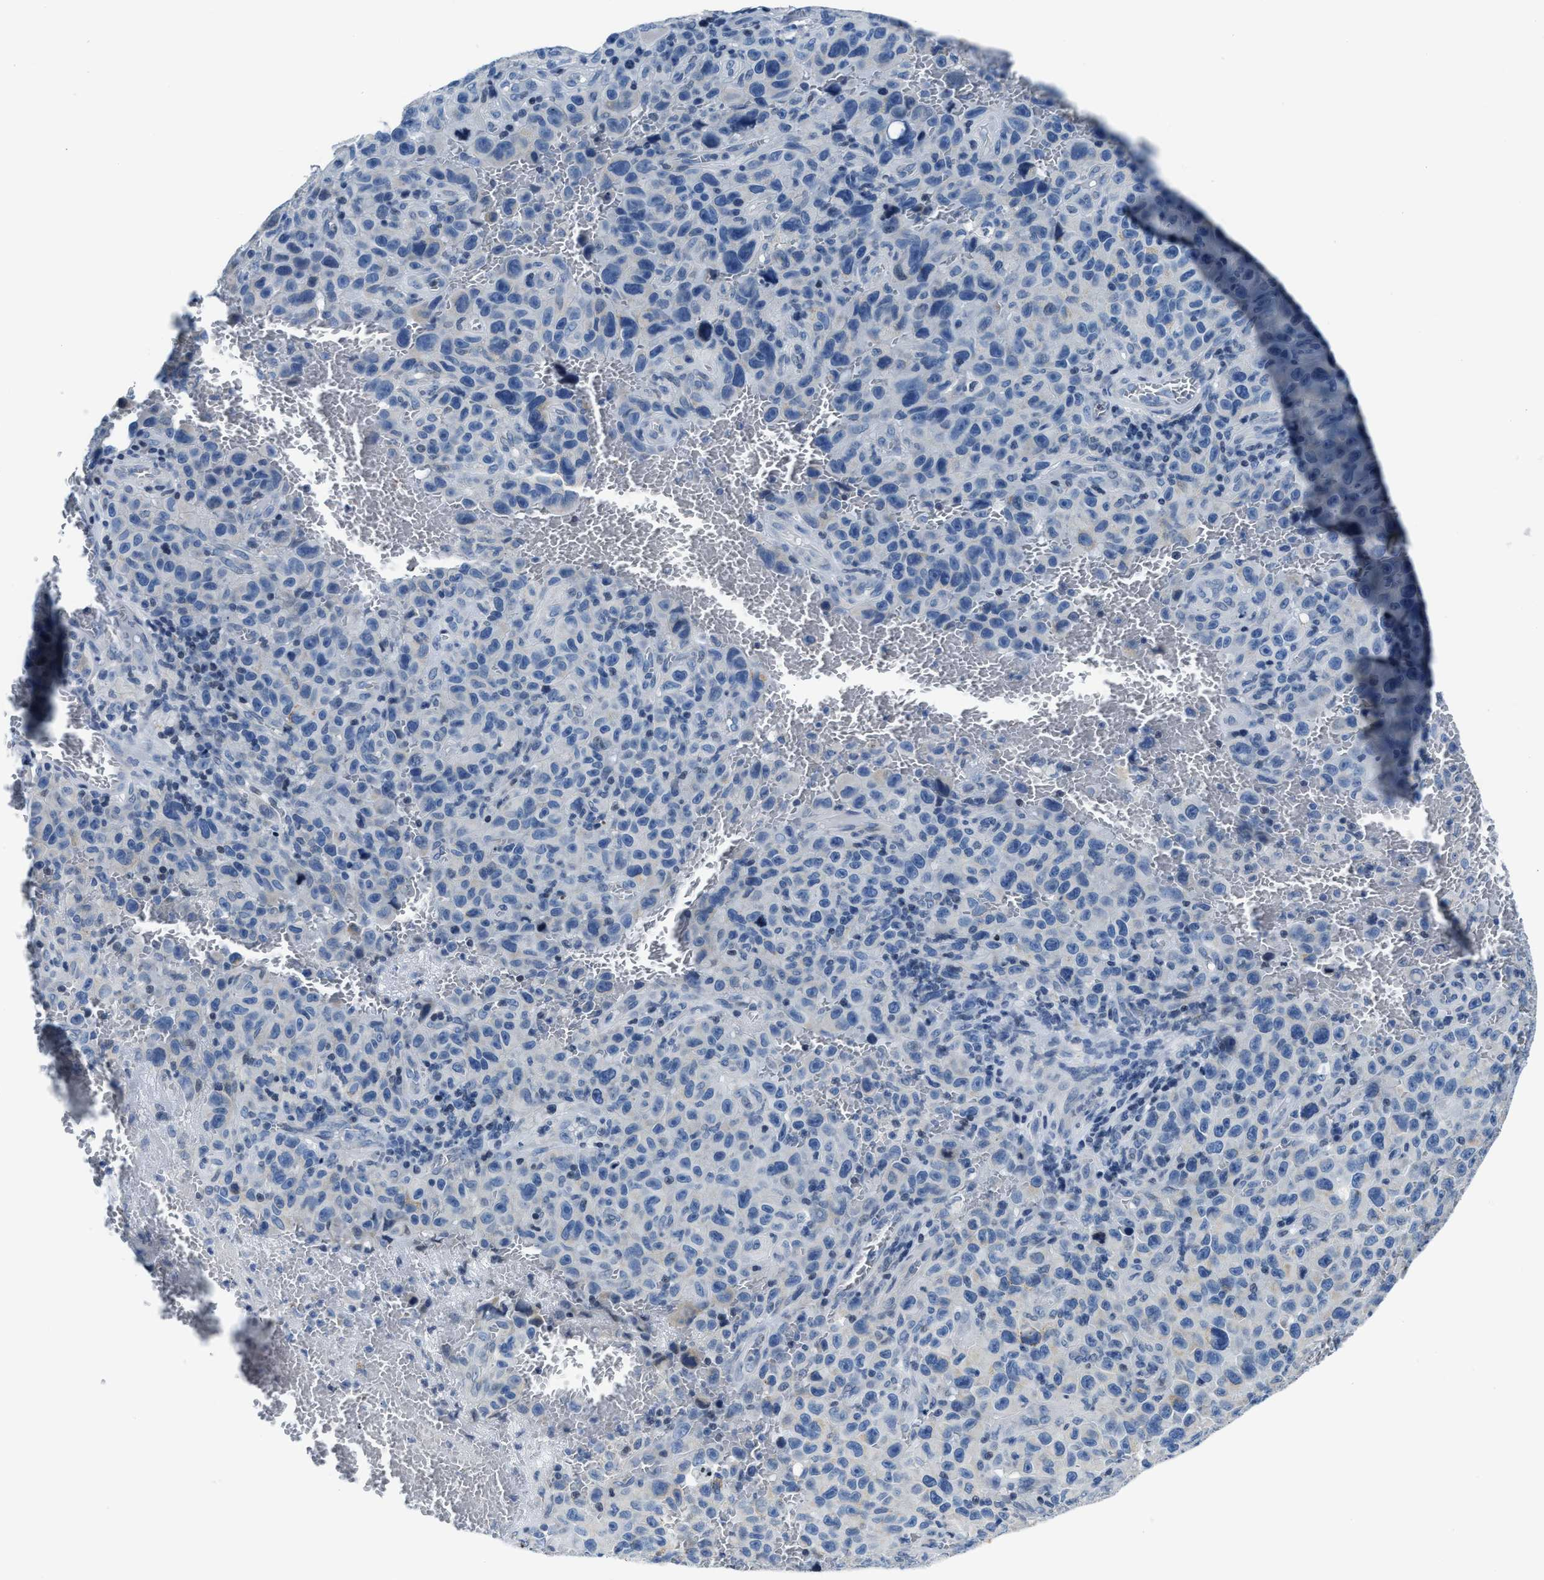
{"staining": {"intensity": "negative", "quantity": "none", "location": "none"}, "tissue": "melanoma", "cell_type": "Tumor cells", "image_type": "cancer", "snomed": [{"axis": "morphology", "description": "Malignant melanoma, NOS"}, {"axis": "topography", "description": "Skin"}], "caption": "Immunohistochemistry (IHC) photomicrograph of human malignant melanoma stained for a protein (brown), which reveals no staining in tumor cells.", "gene": "ASZ1", "patient": {"sex": "female", "age": 82}}